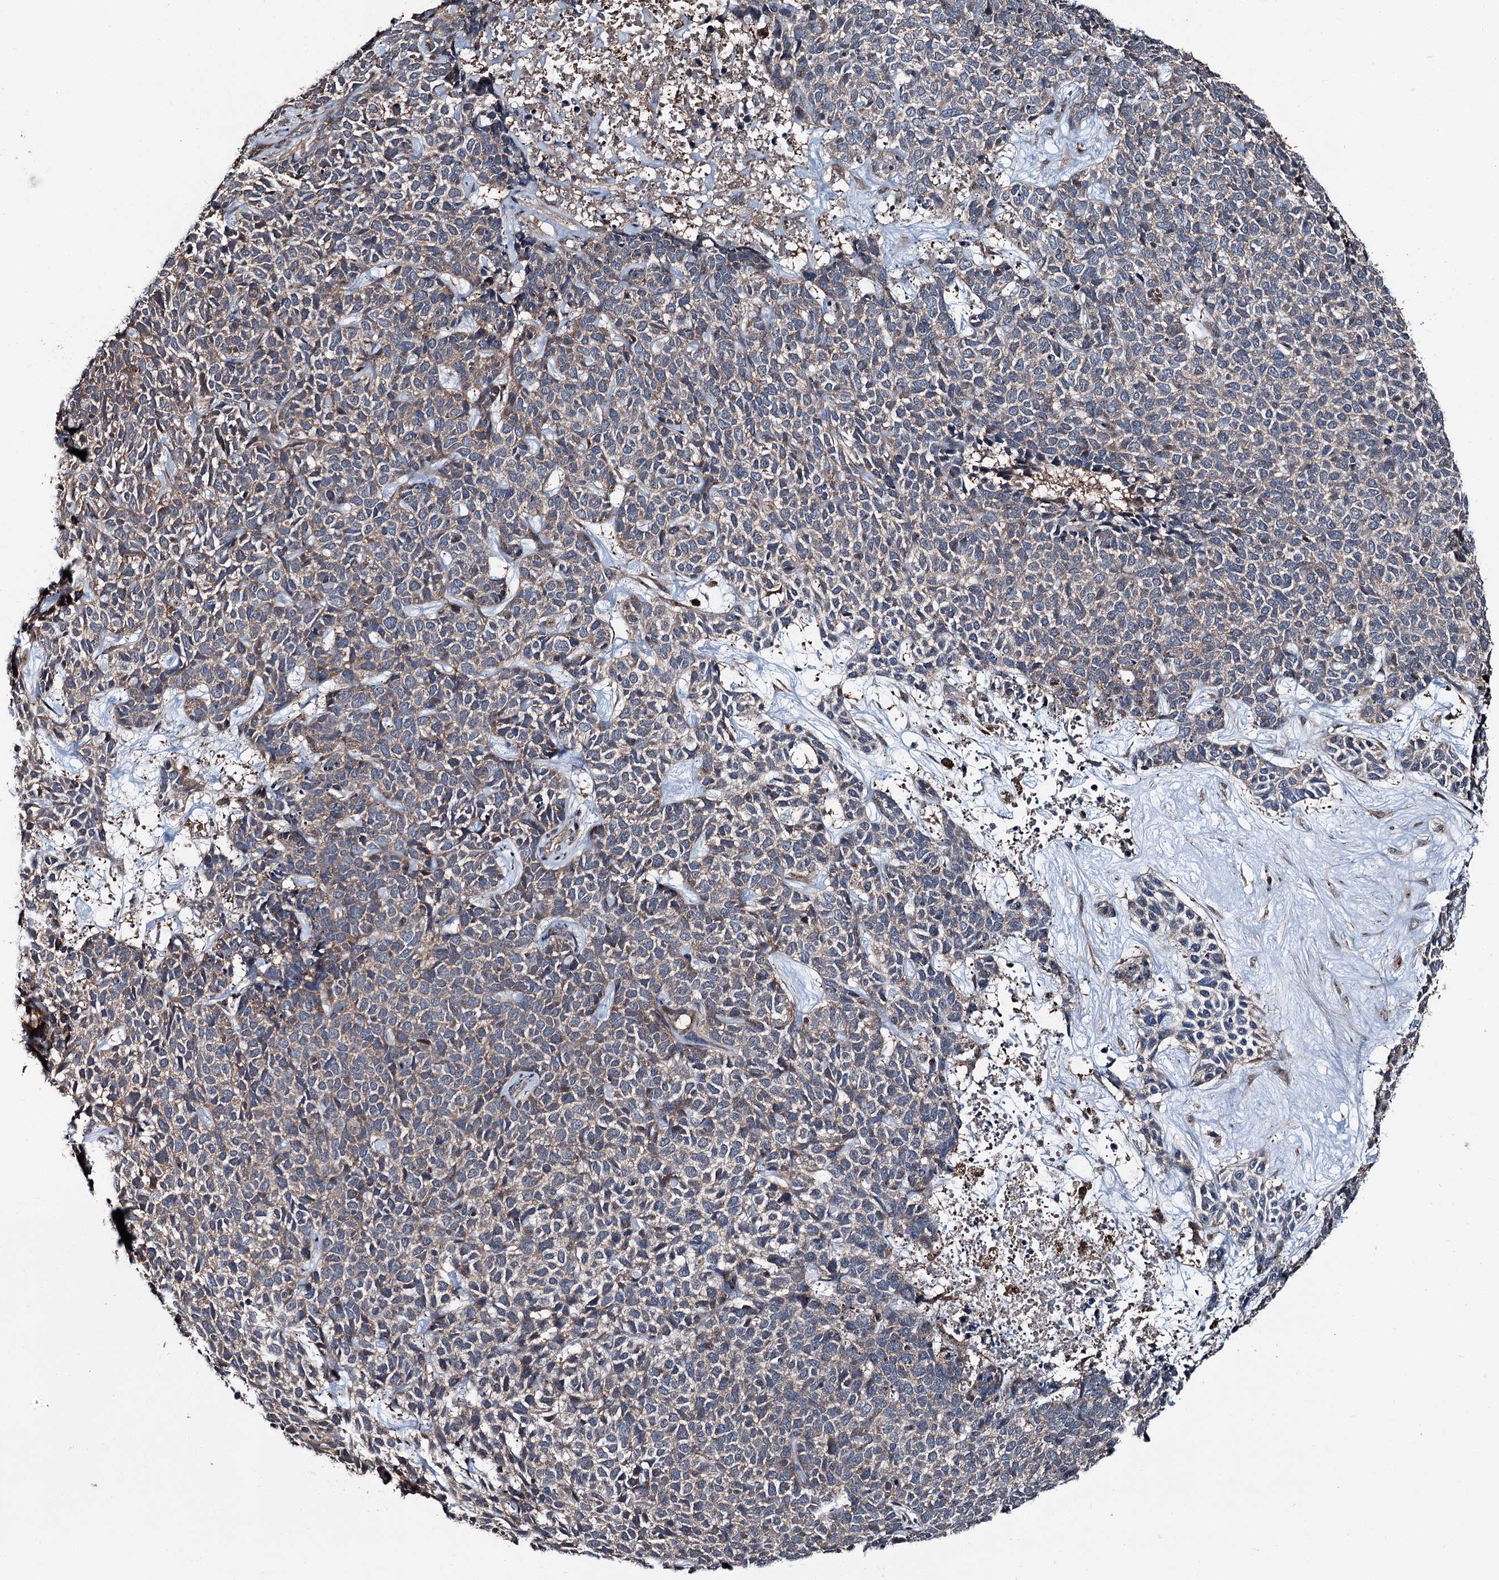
{"staining": {"intensity": "moderate", "quantity": "<25%", "location": "cytoplasmic/membranous"}, "tissue": "skin cancer", "cell_type": "Tumor cells", "image_type": "cancer", "snomed": [{"axis": "morphology", "description": "Basal cell carcinoma"}, {"axis": "topography", "description": "Skin"}], "caption": "Immunohistochemistry staining of skin cancer (basal cell carcinoma), which demonstrates low levels of moderate cytoplasmic/membranous positivity in about <25% of tumor cells indicating moderate cytoplasmic/membranous protein positivity. The staining was performed using DAB (brown) for protein detection and nuclei were counterstained in hematoxylin (blue).", "gene": "PSMD13", "patient": {"sex": "female", "age": 84}}